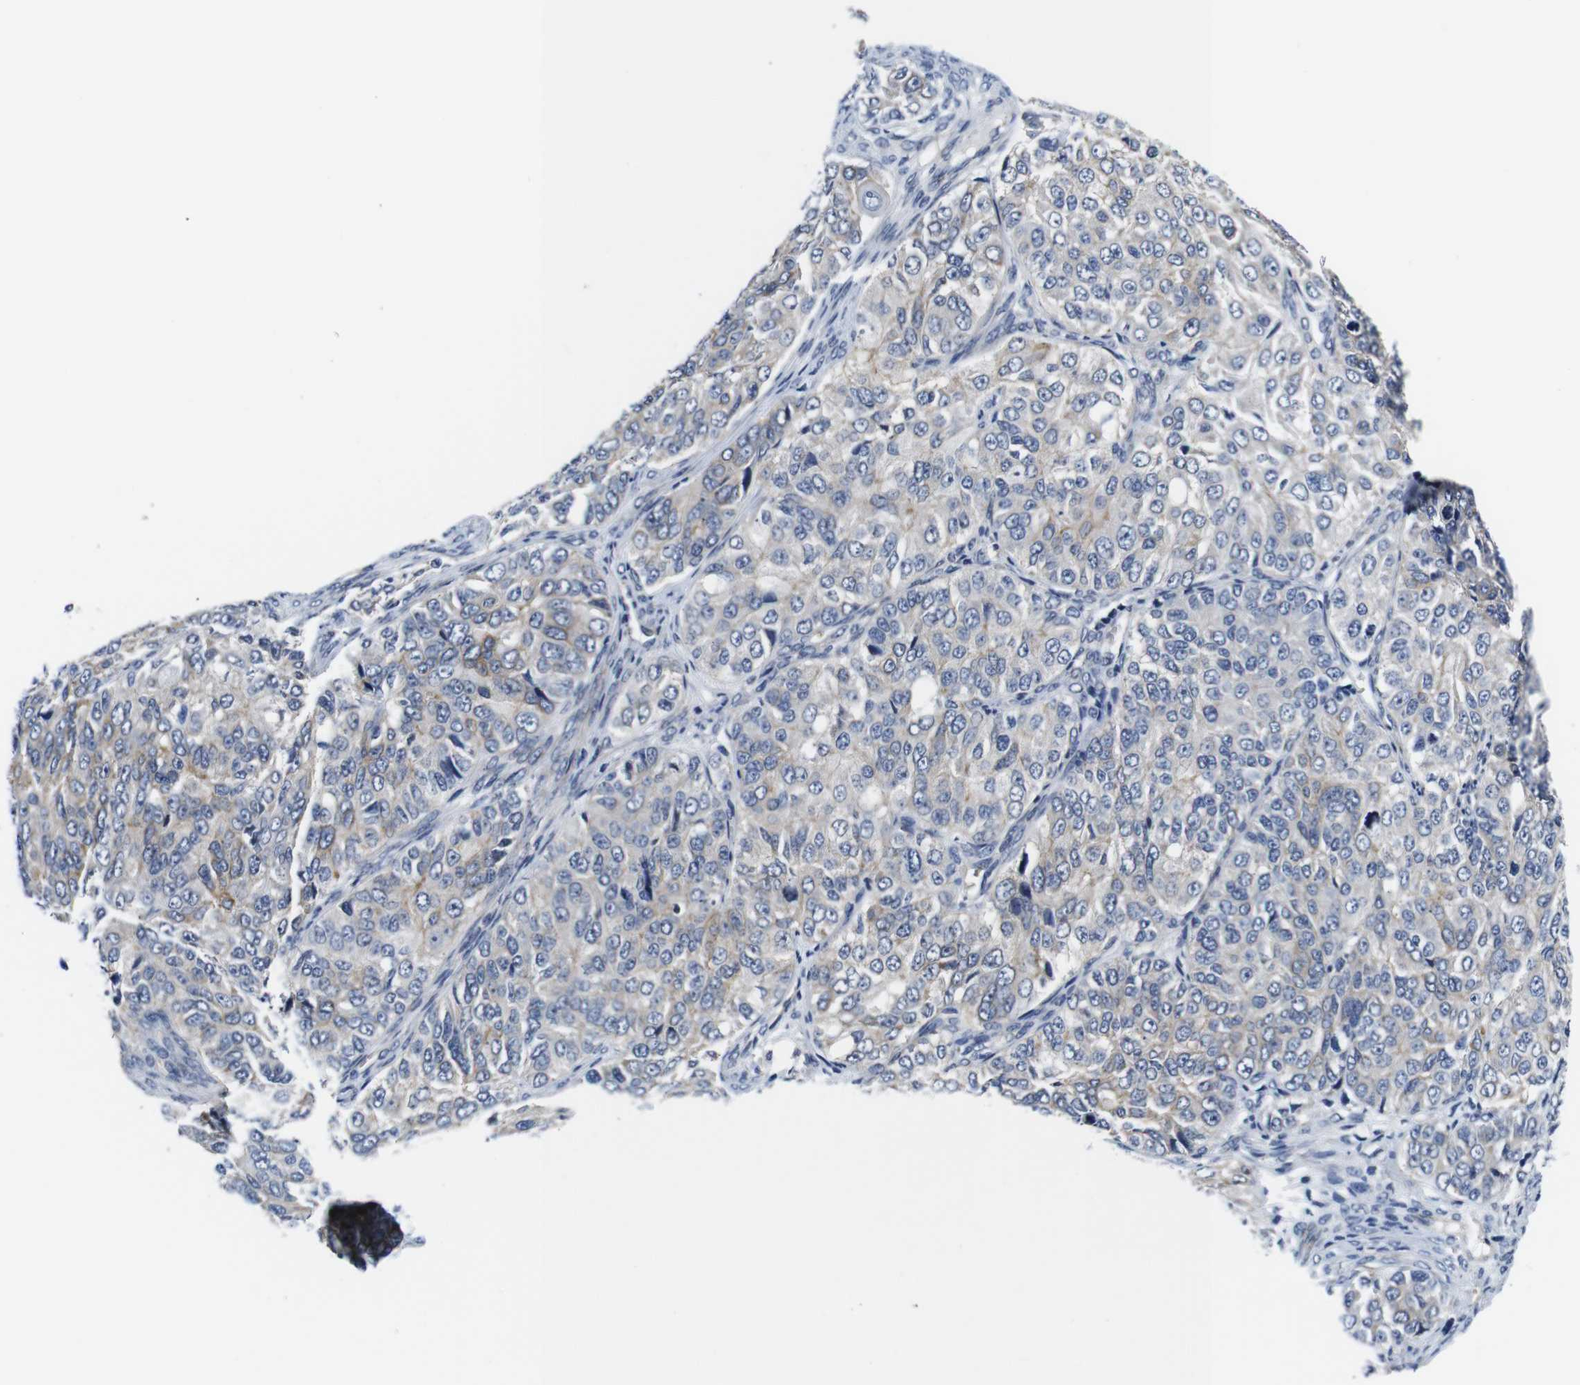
{"staining": {"intensity": "weak", "quantity": "<25%", "location": "cytoplasmic/membranous"}, "tissue": "ovarian cancer", "cell_type": "Tumor cells", "image_type": "cancer", "snomed": [{"axis": "morphology", "description": "Carcinoma, endometroid"}, {"axis": "topography", "description": "Ovary"}], "caption": "DAB (3,3'-diaminobenzidine) immunohistochemical staining of ovarian cancer (endometroid carcinoma) exhibits no significant positivity in tumor cells. Nuclei are stained in blue.", "gene": "SOCS3", "patient": {"sex": "female", "age": 51}}